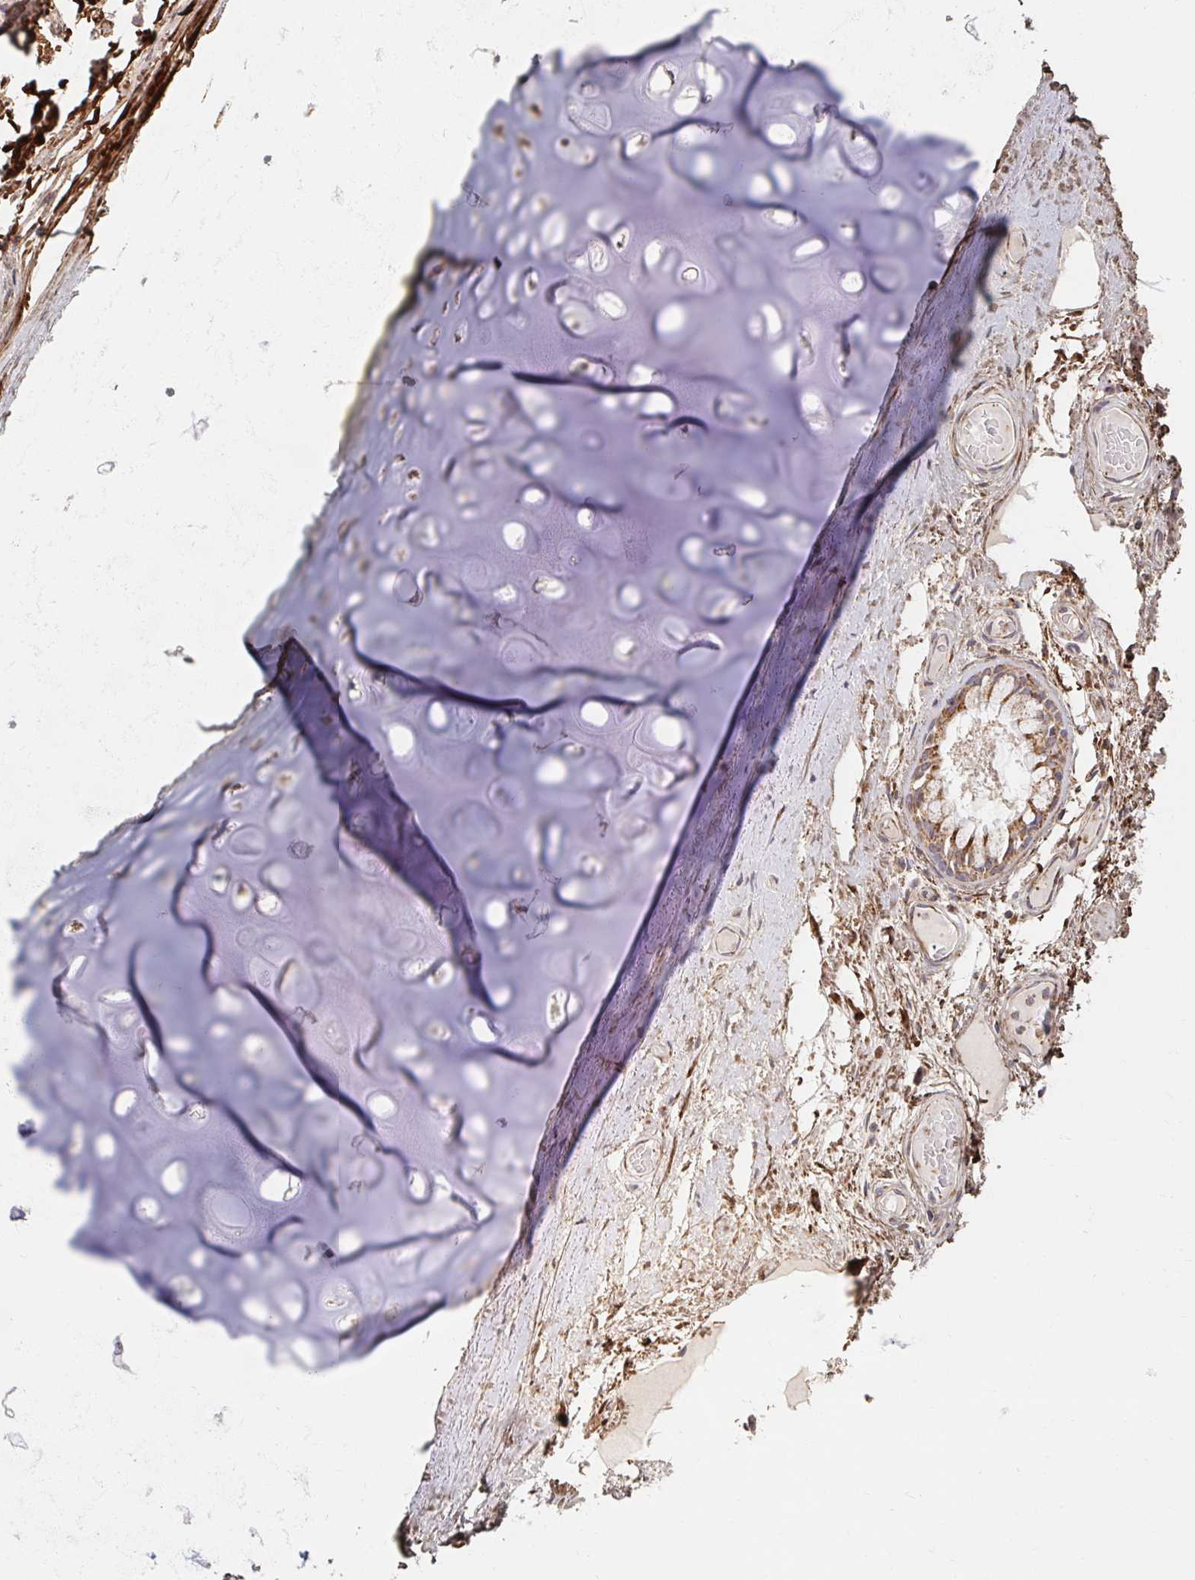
{"staining": {"intensity": "moderate", "quantity": ">75%", "location": "cytoplasmic/membranous"}, "tissue": "adipose tissue", "cell_type": "Adipocytes", "image_type": "normal", "snomed": [{"axis": "morphology", "description": "Normal tissue, NOS"}, {"axis": "topography", "description": "Cartilage tissue"}, {"axis": "topography", "description": "Bronchus"}], "caption": "The micrograph demonstrates immunohistochemical staining of benign adipose tissue. There is moderate cytoplasmic/membranous staining is present in about >75% of adipocytes.", "gene": "MAVS", "patient": {"sex": "male", "age": 64}}